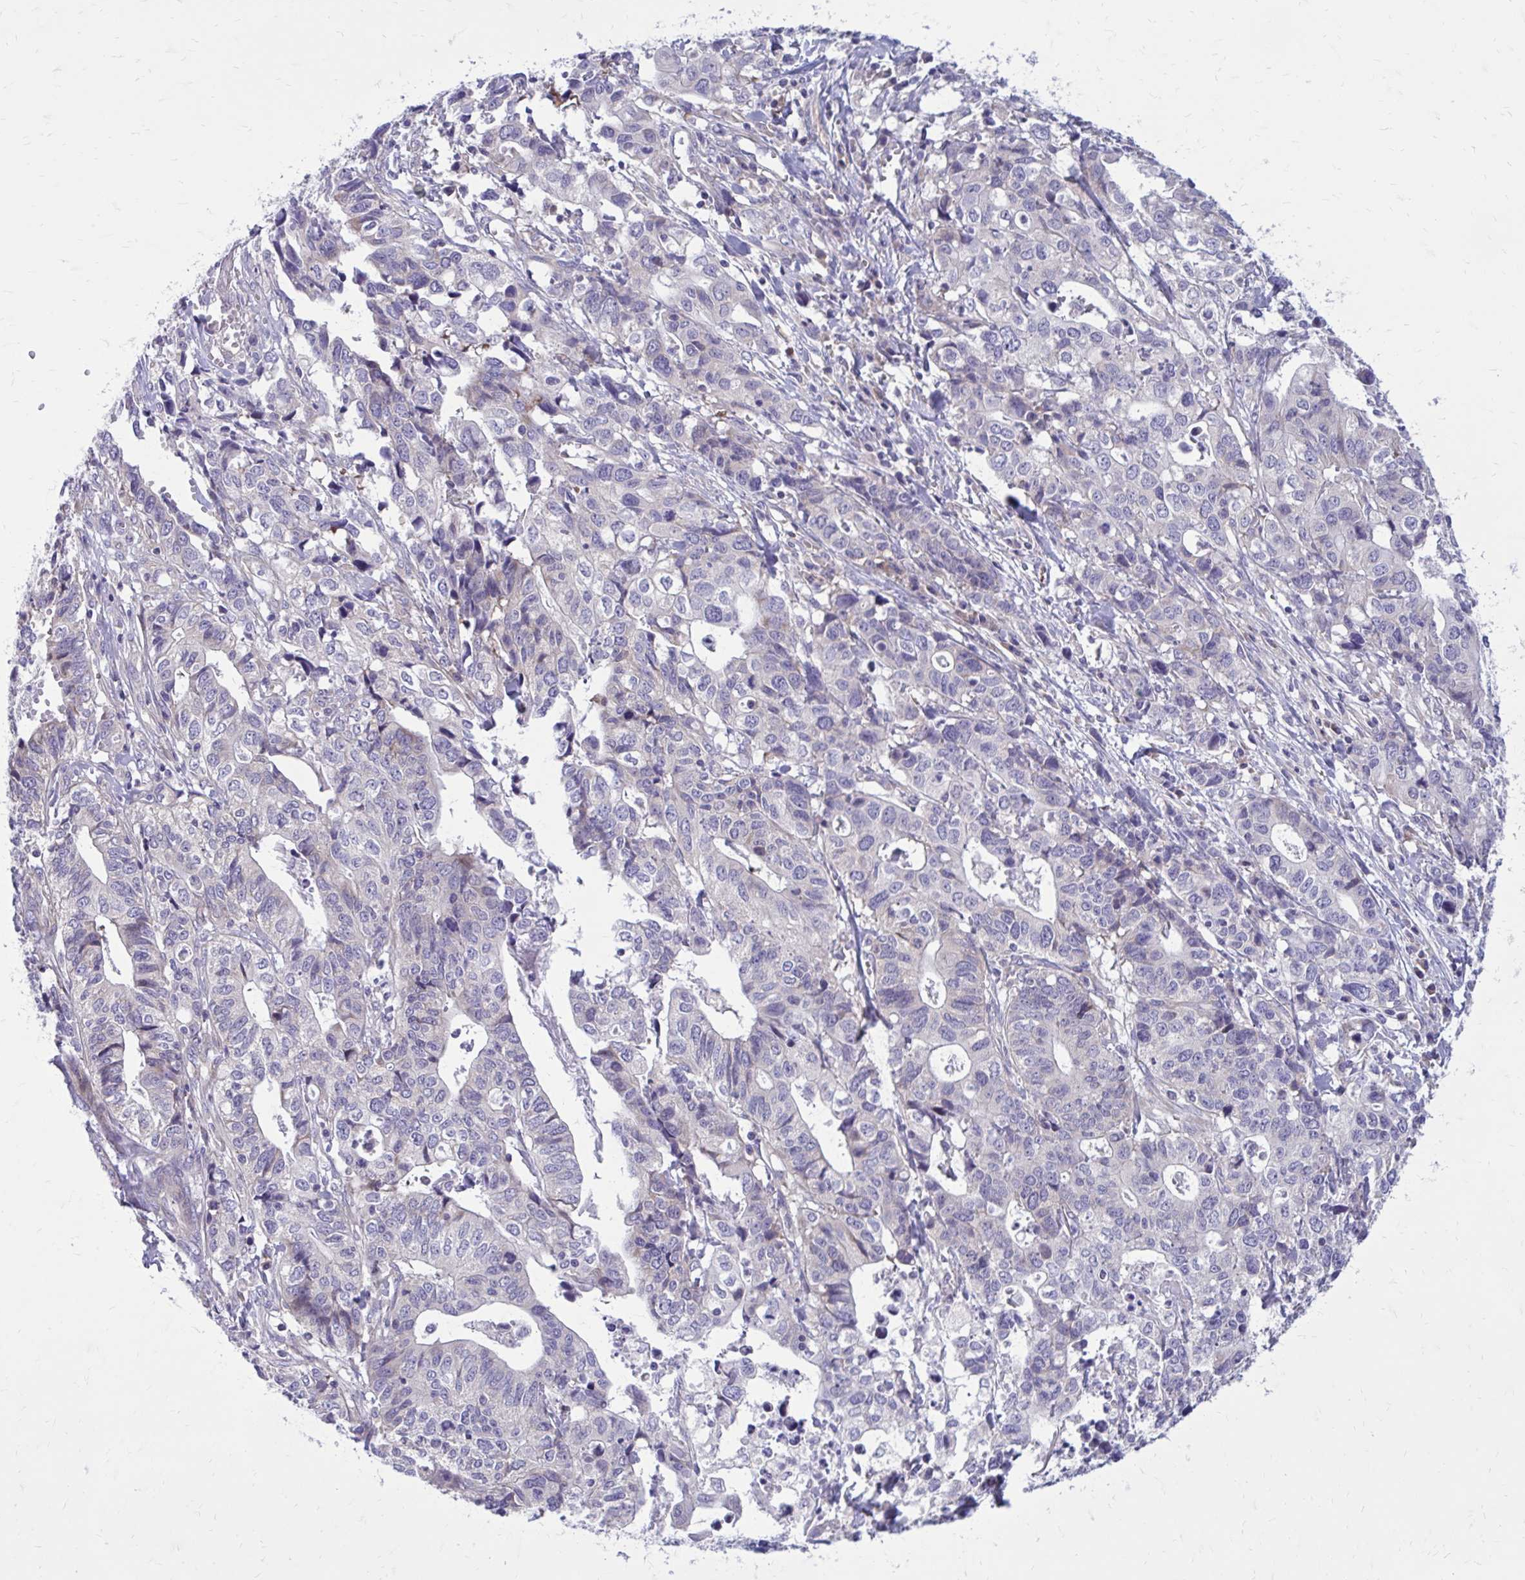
{"staining": {"intensity": "weak", "quantity": "25%-75%", "location": "cytoplasmic/membranous"}, "tissue": "stomach cancer", "cell_type": "Tumor cells", "image_type": "cancer", "snomed": [{"axis": "morphology", "description": "Adenocarcinoma, NOS"}, {"axis": "topography", "description": "Stomach, upper"}], "caption": "A brown stain shows weak cytoplasmic/membranous positivity of a protein in human stomach cancer tumor cells.", "gene": "GIGYF2", "patient": {"sex": "female", "age": 67}}